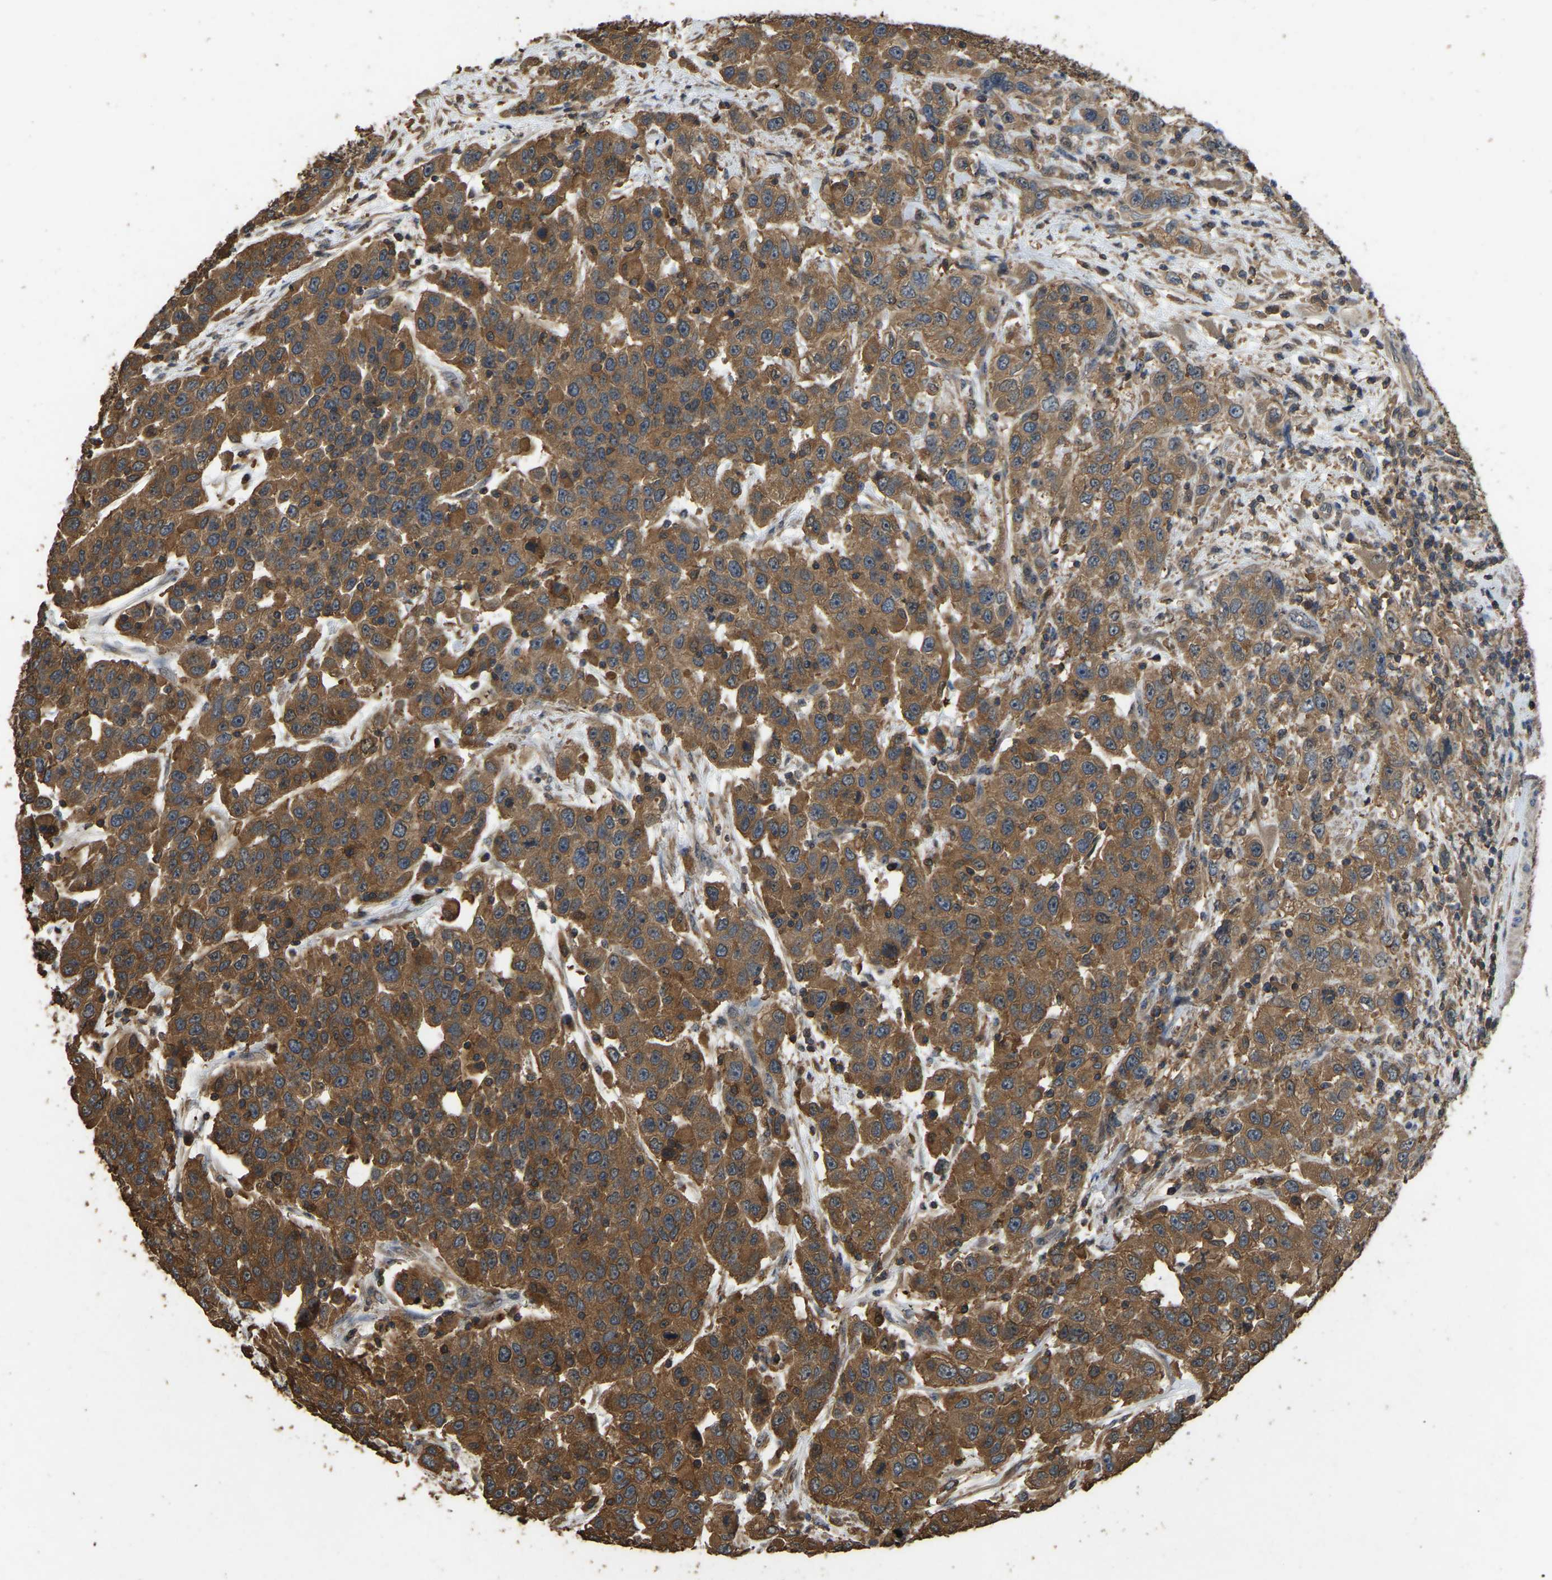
{"staining": {"intensity": "moderate", "quantity": ">75%", "location": "cytoplasmic/membranous"}, "tissue": "urothelial cancer", "cell_type": "Tumor cells", "image_type": "cancer", "snomed": [{"axis": "morphology", "description": "Urothelial carcinoma, High grade"}, {"axis": "topography", "description": "Urinary bladder"}], "caption": "Immunohistochemistry of human urothelial cancer demonstrates medium levels of moderate cytoplasmic/membranous staining in about >75% of tumor cells.", "gene": "FHIT", "patient": {"sex": "female", "age": 80}}